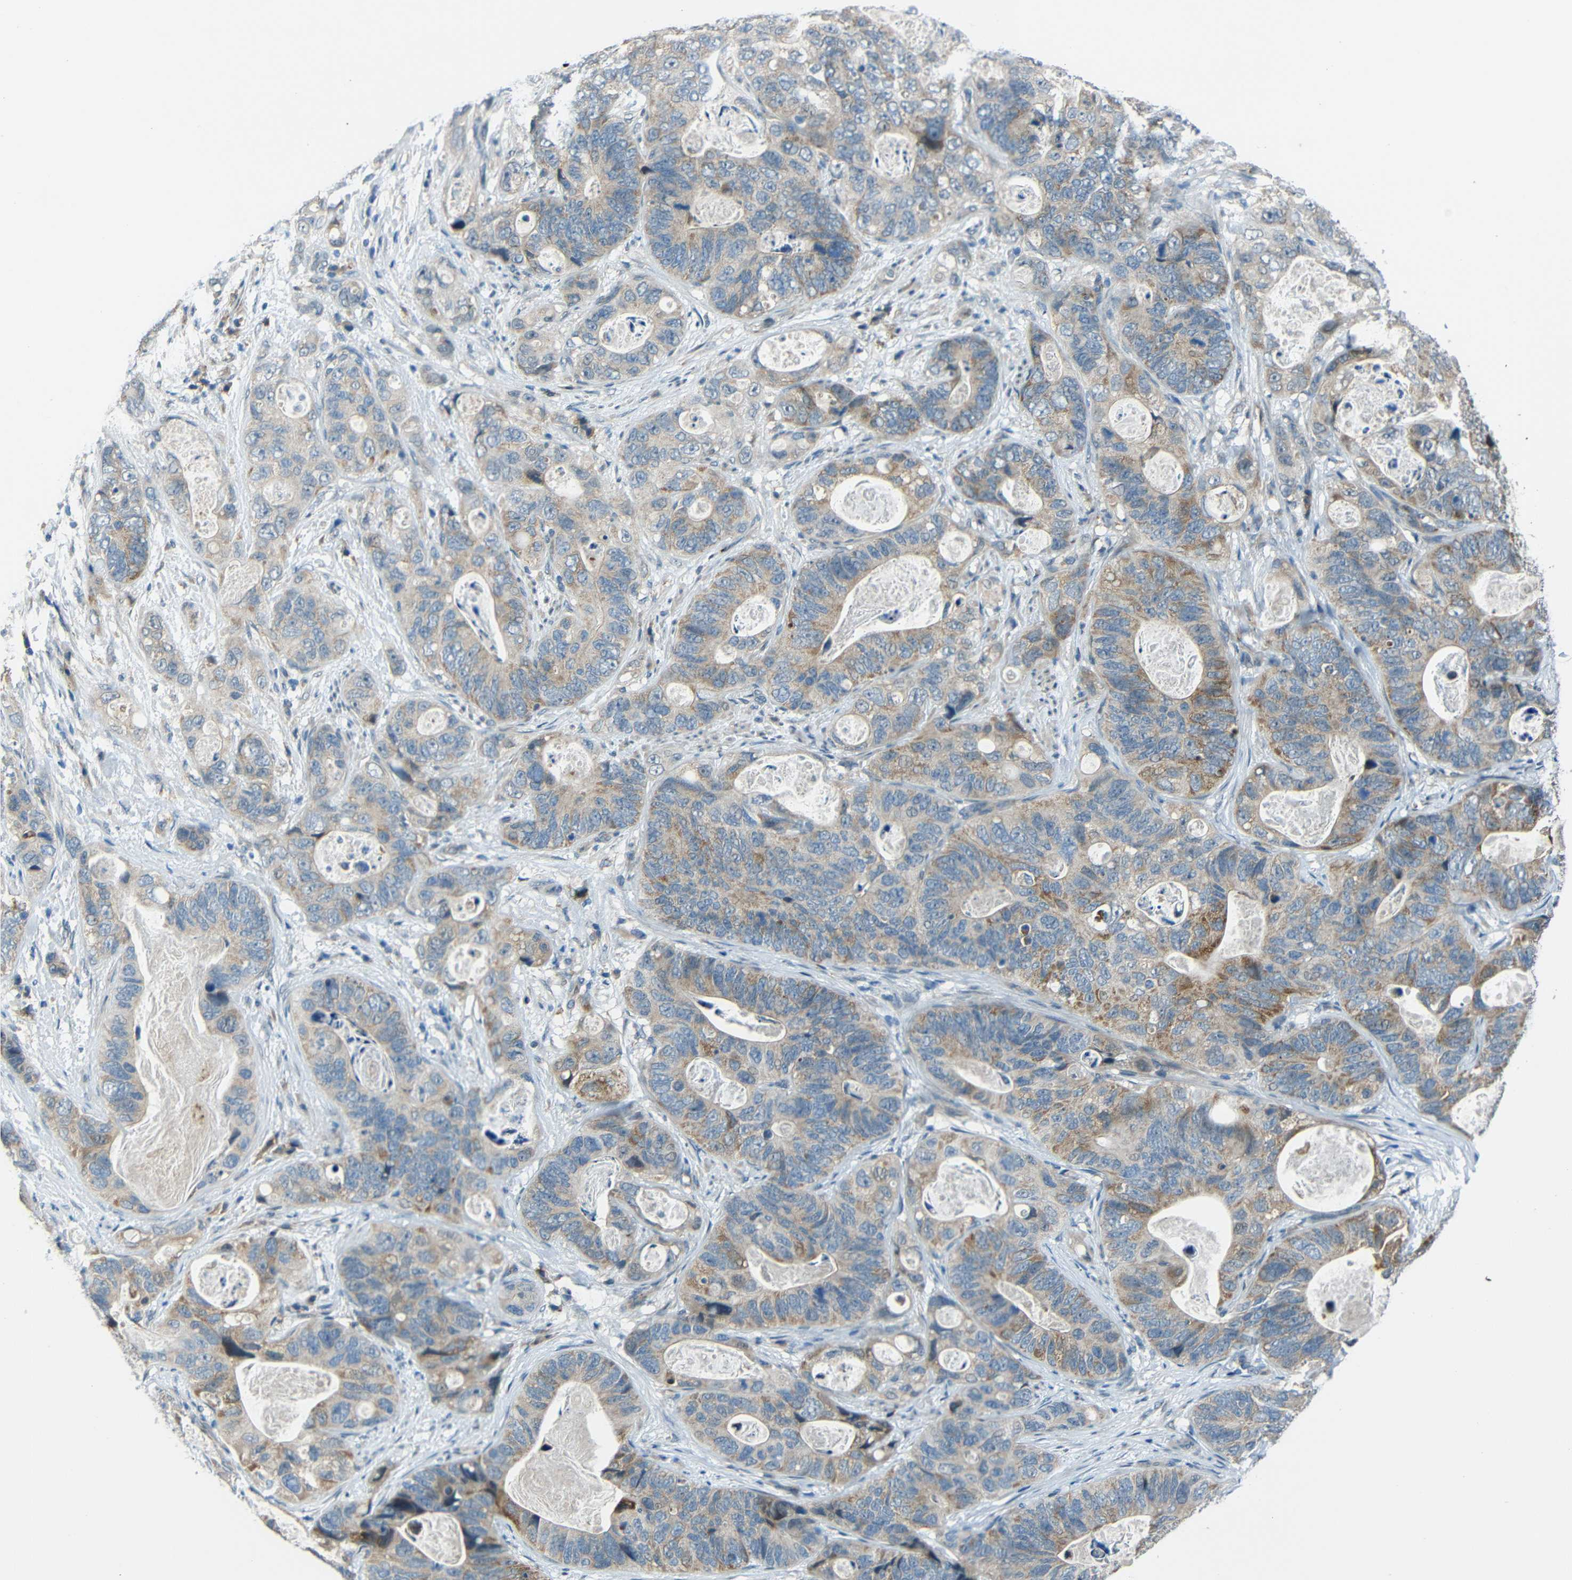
{"staining": {"intensity": "moderate", "quantity": ">75%", "location": "cytoplasmic/membranous"}, "tissue": "stomach cancer", "cell_type": "Tumor cells", "image_type": "cancer", "snomed": [{"axis": "morphology", "description": "Adenocarcinoma, NOS"}, {"axis": "topography", "description": "Stomach"}], "caption": "About >75% of tumor cells in stomach adenocarcinoma exhibit moderate cytoplasmic/membranous protein positivity as visualized by brown immunohistochemical staining.", "gene": "ANKRD22", "patient": {"sex": "female", "age": 89}}